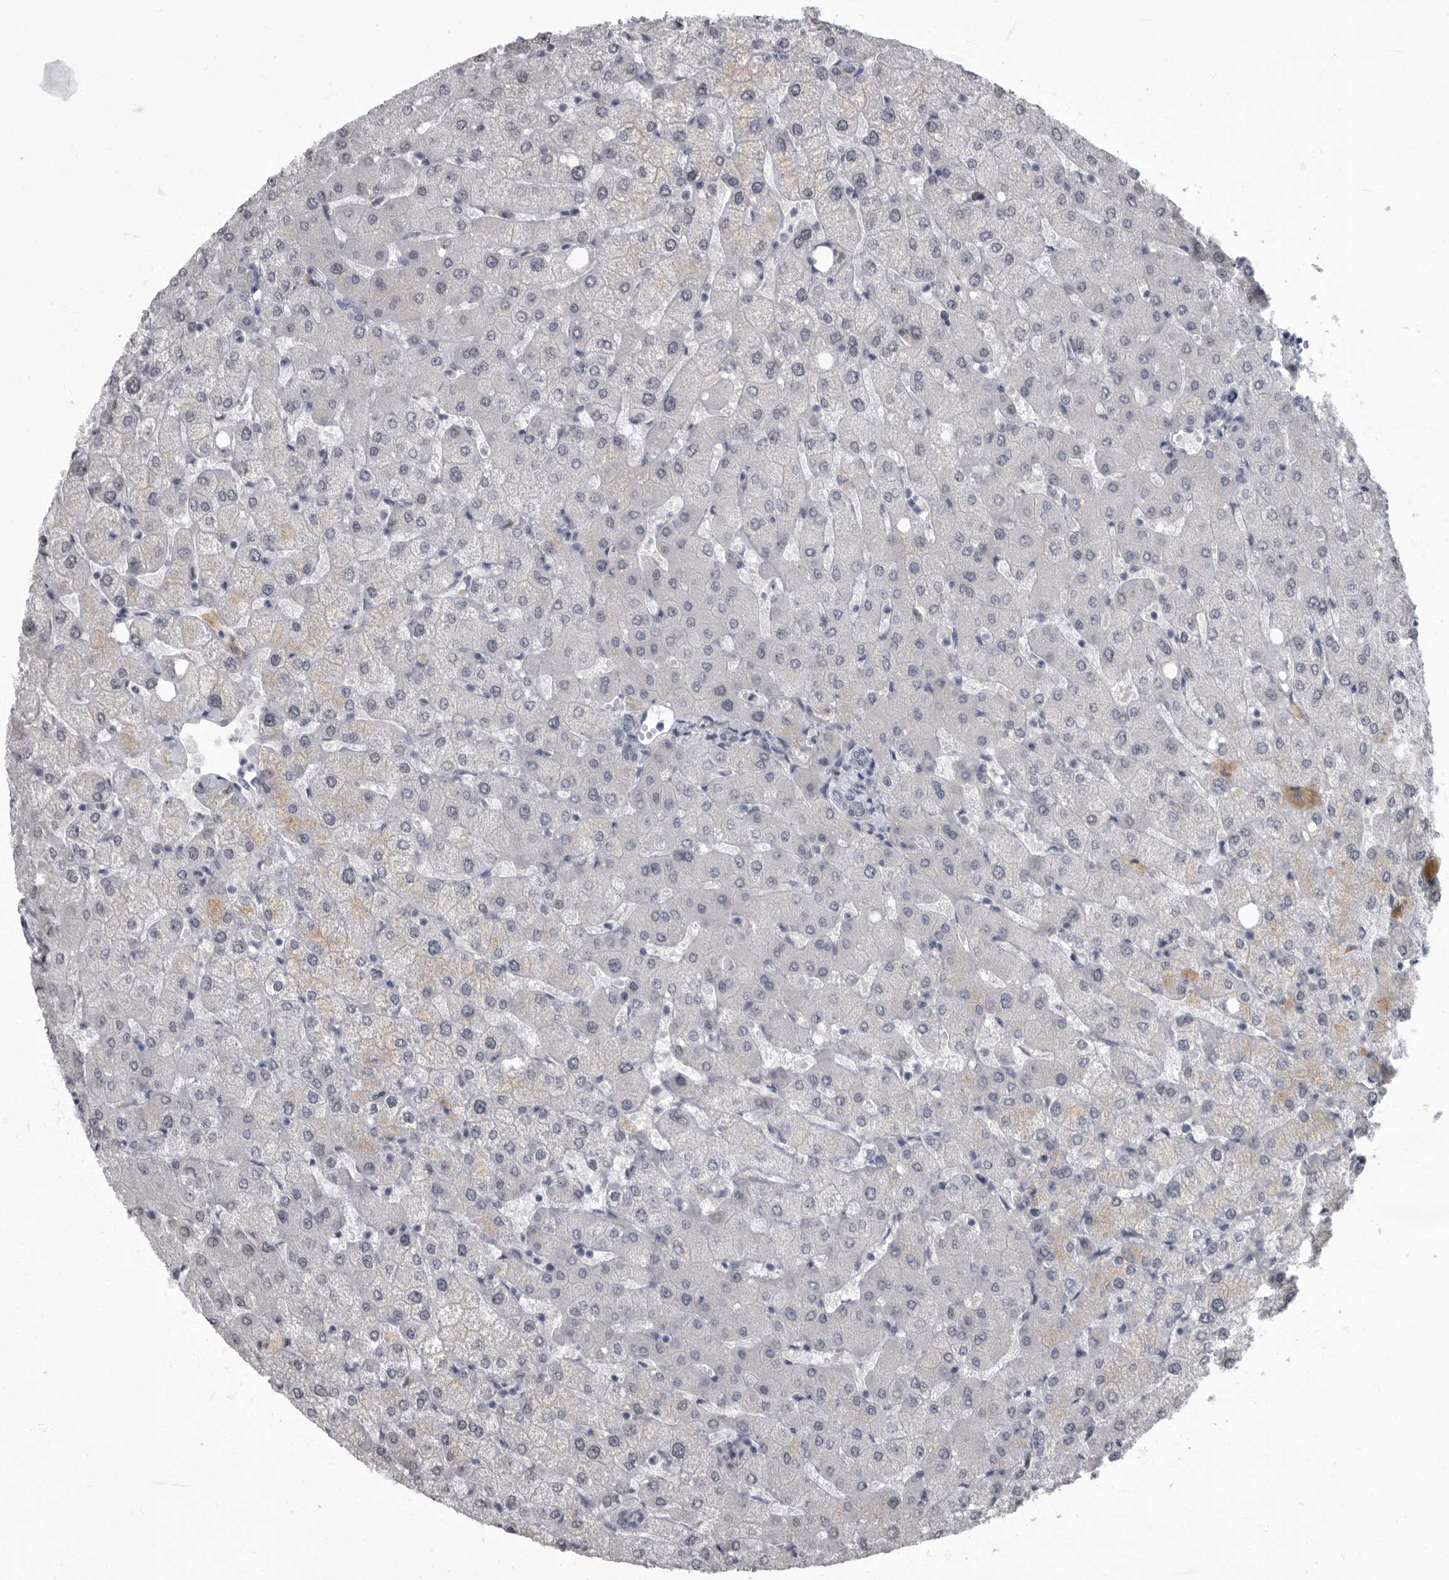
{"staining": {"intensity": "negative", "quantity": "none", "location": "none"}, "tissue": "liver", "cell_type": "Cholangiocytes", "image_type": "normal", "snomed": [{"axis": "morphology", "description": "Normal tissue, NOS"}, {"axis": "topography", "description": "Liver"}], "caption": "This is an immunohistochemistry photomicrograph of benign liver. There is no expression in cholangiocytes.", "gene": "ARHGEF10", "patient": {"sex": "female", "age": 54}}